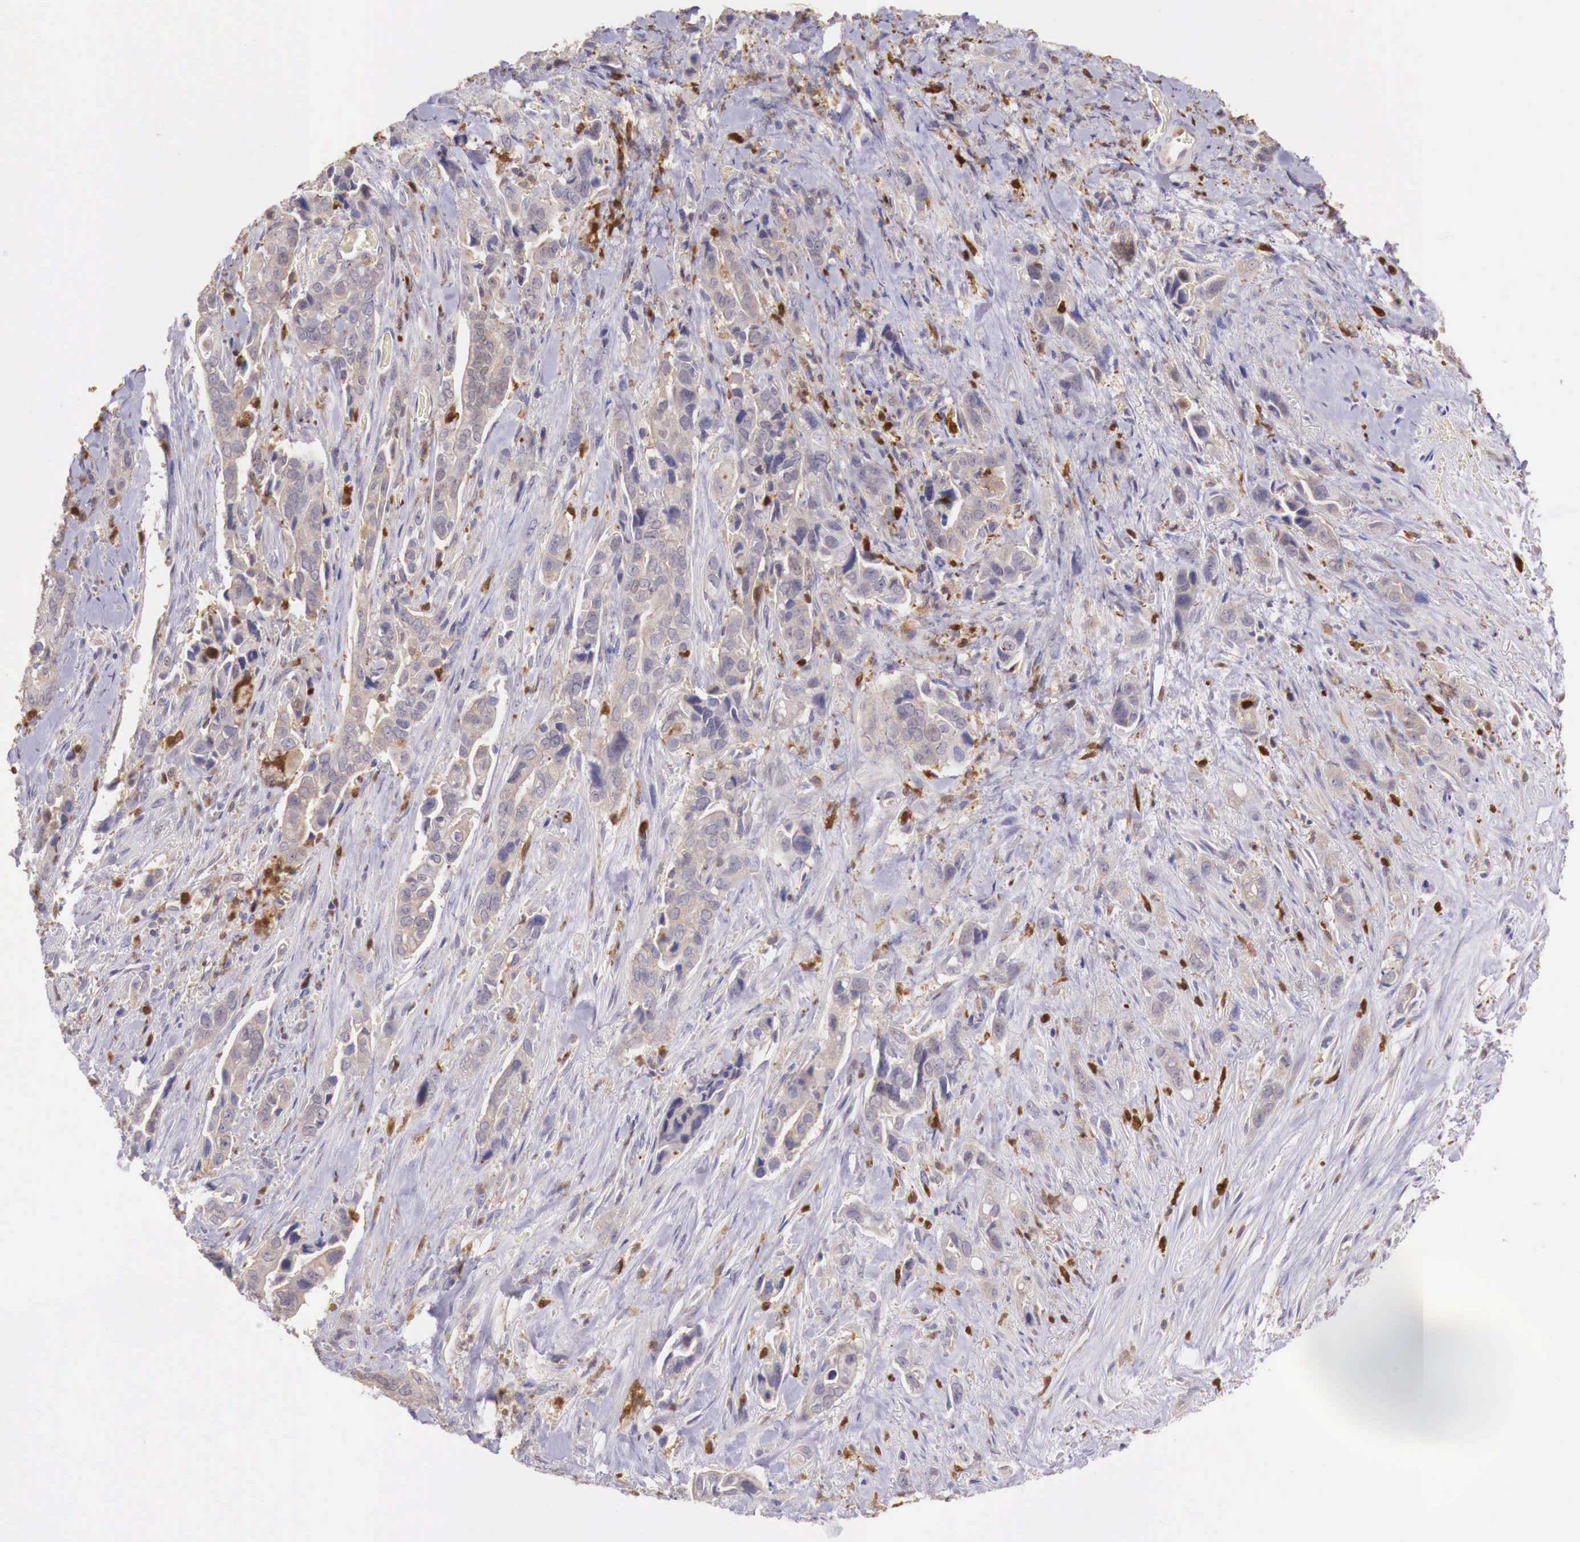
{"staining": {"intensity": "weak", "quantity": ">75%", "location": "cytoplasmic/membranous"}, "tissue": "pancreatic cancer", "cell_type": "Tumor cells", "image_type": "cancer", "snomed": [{"axis": "morphology", "description": "Adenocarcinoma, NOS"}, {"axis": "topography", "description": "Pancreas"}], "caption": "Brown immunohistochemical staining in human pancreatic cancer displays weak cytoplasmic/membranous expression in about >75% of tumor cells. (Brightfield microscopy of DAB IHC at high magnification).", "gene": "GAB2", "patient": {"sex": "male", "age": 69}}